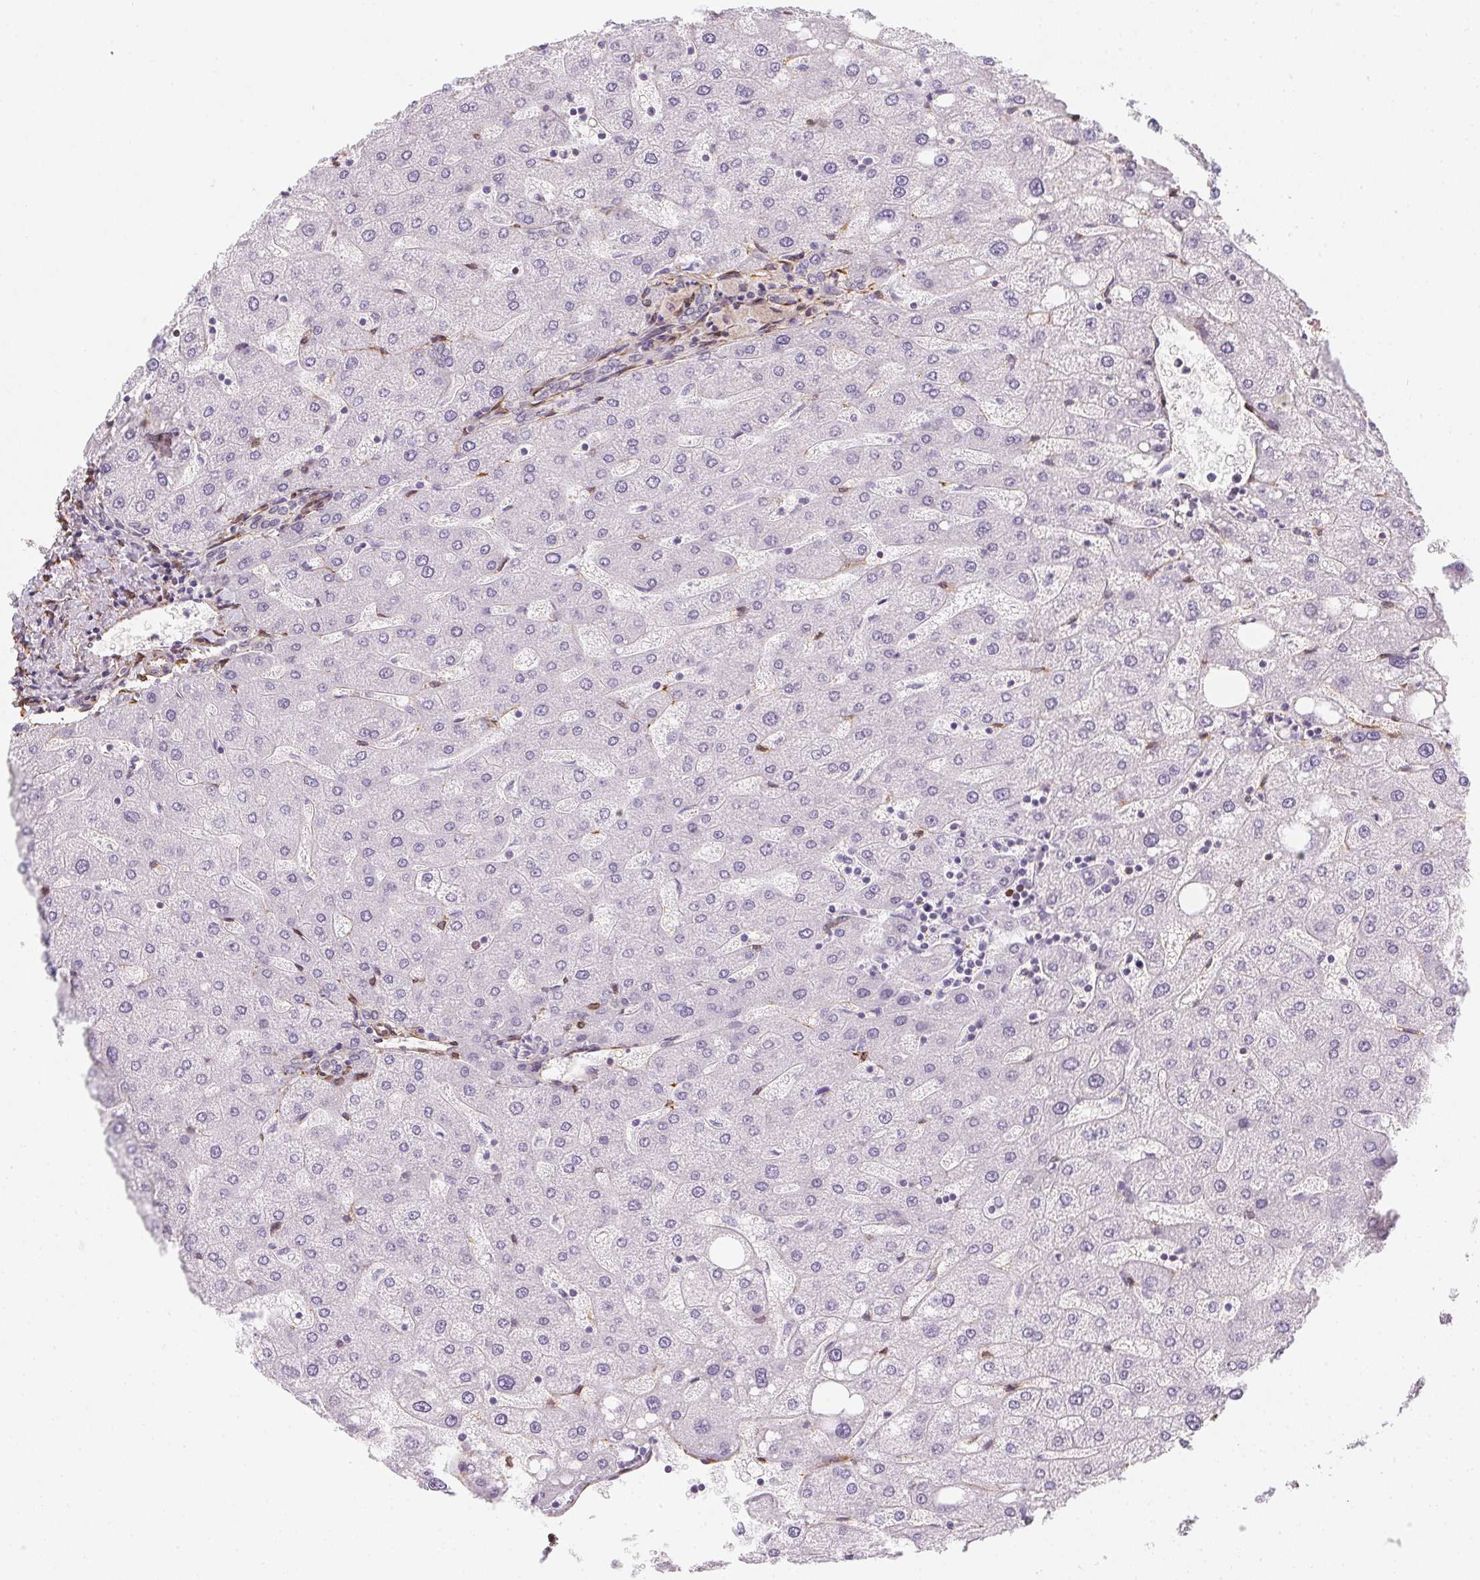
{"staining": {"intensity": "negative", "quantity": "none", "location": "none"}, "tissue": "liver", "cell_type": "Cholangiocytes", "image_type": "normal", "snomed": [{"axis": "morphology", "description": "Normal tissue, NOS"}, {"axis": "topography", "description": "Liver"}], "caption": "A histopathology image of liver stained for a protein shows no brown staining in cholangiocytes.", "gene": "RSBN1", "patient": {"sex": "male", "age": 67}}